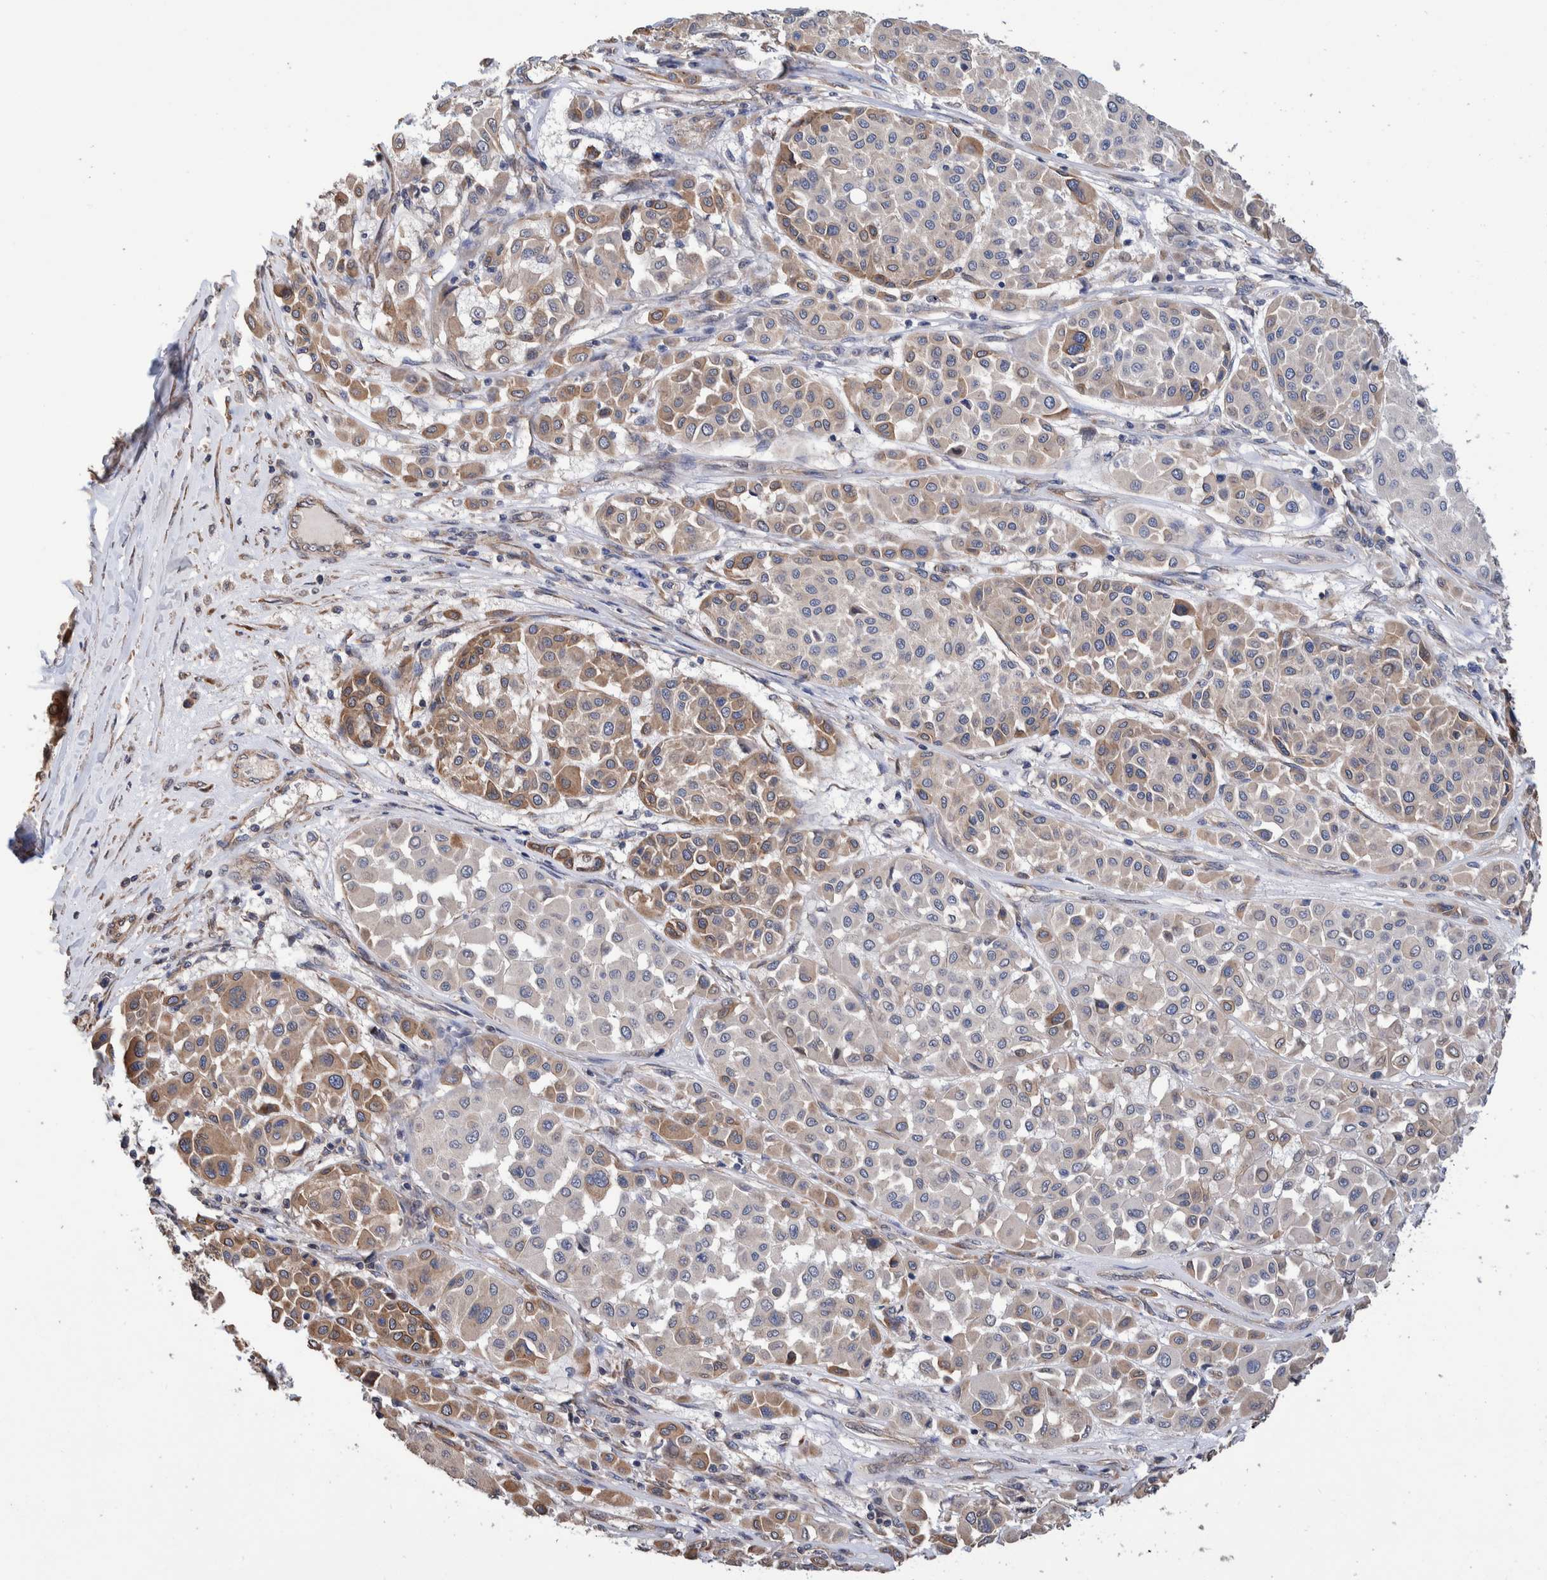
{"staining": {"intensity": "moderate", "quantity": "<25%", "location": "cytoplasmic/membranous"}, "tissue": "melanoma", "cell_type": "Tumor cells", "image_type": "cancer", "snomed": [{"axis": "morphology", "description": "Malignant melanoma, Metastatic site"}, {"axis": "topography", "description": "Soft tissue"}], "caption": "Immunohistochemical staining of melanoma exhibits low levels of moderate cytoplasmic/membranous positivity in approximately <25% of tumor cells. (Stains: DAB in brown, nuclei in blue, Microscopy: brightfield microscopy at high magnification).", "gene": "SLC45A4", "patient": {"sex": "male", "age": 41}}